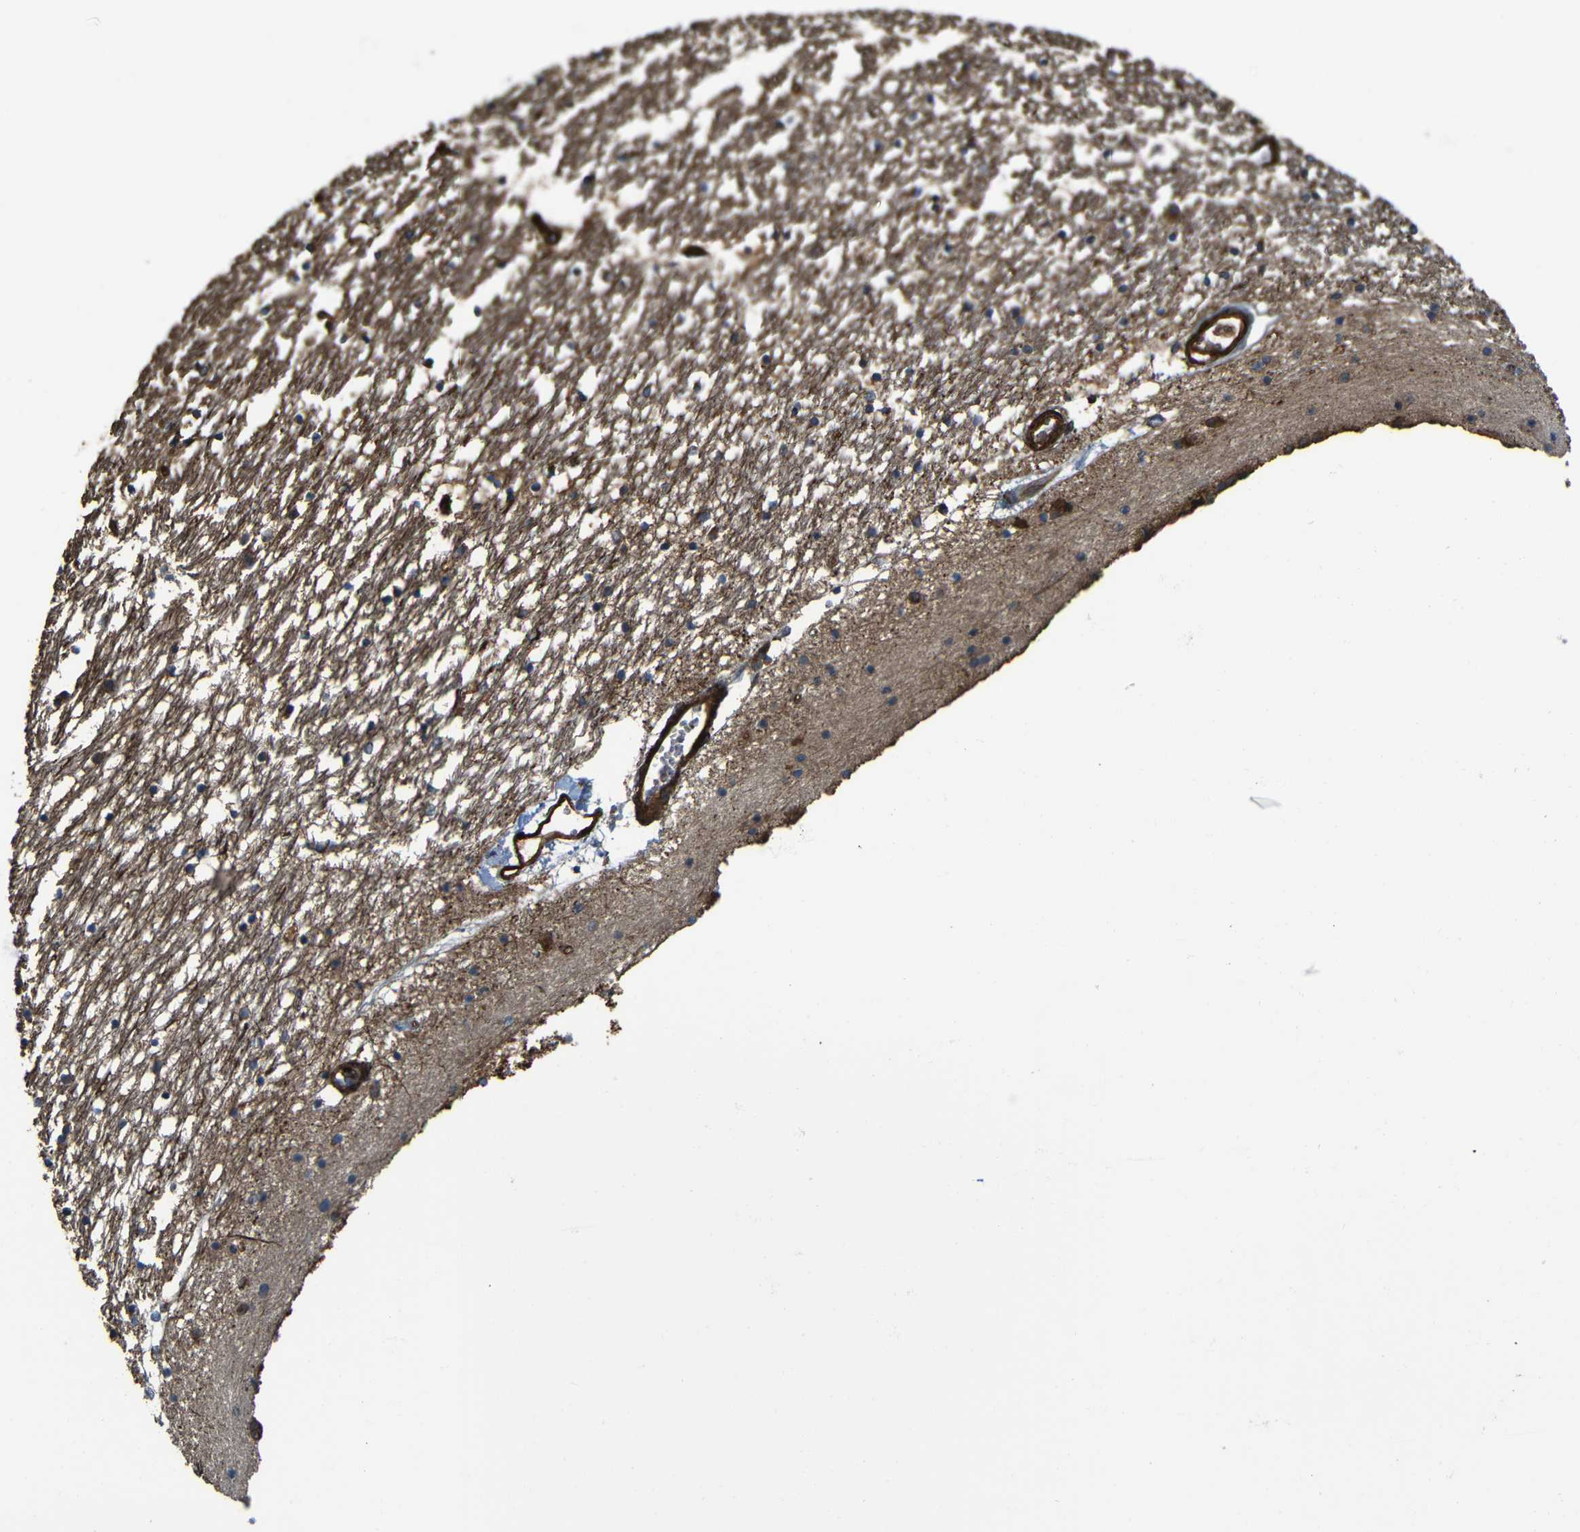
{"staining": {"intensity": "weak", "quantity": "<25%", "location": "cytoplasmic/membranous"}, "tissue": "caudate", "cell_type": "Glial cells", "image_type": "normal", "snomed": [{"axis": "morphology", "description": "Normal tissue, NOS"}, {"axis": "topography", "description": "Lateral ventricle wall"}], "caption": "IHC micrograph of normal human caudate stained for a protein (brown), which demonstrates no positivity in glial cells. Nuclei are stained in blue.", "gene": "PTCH1", "patient": {"sex": "male", "age": 45}}